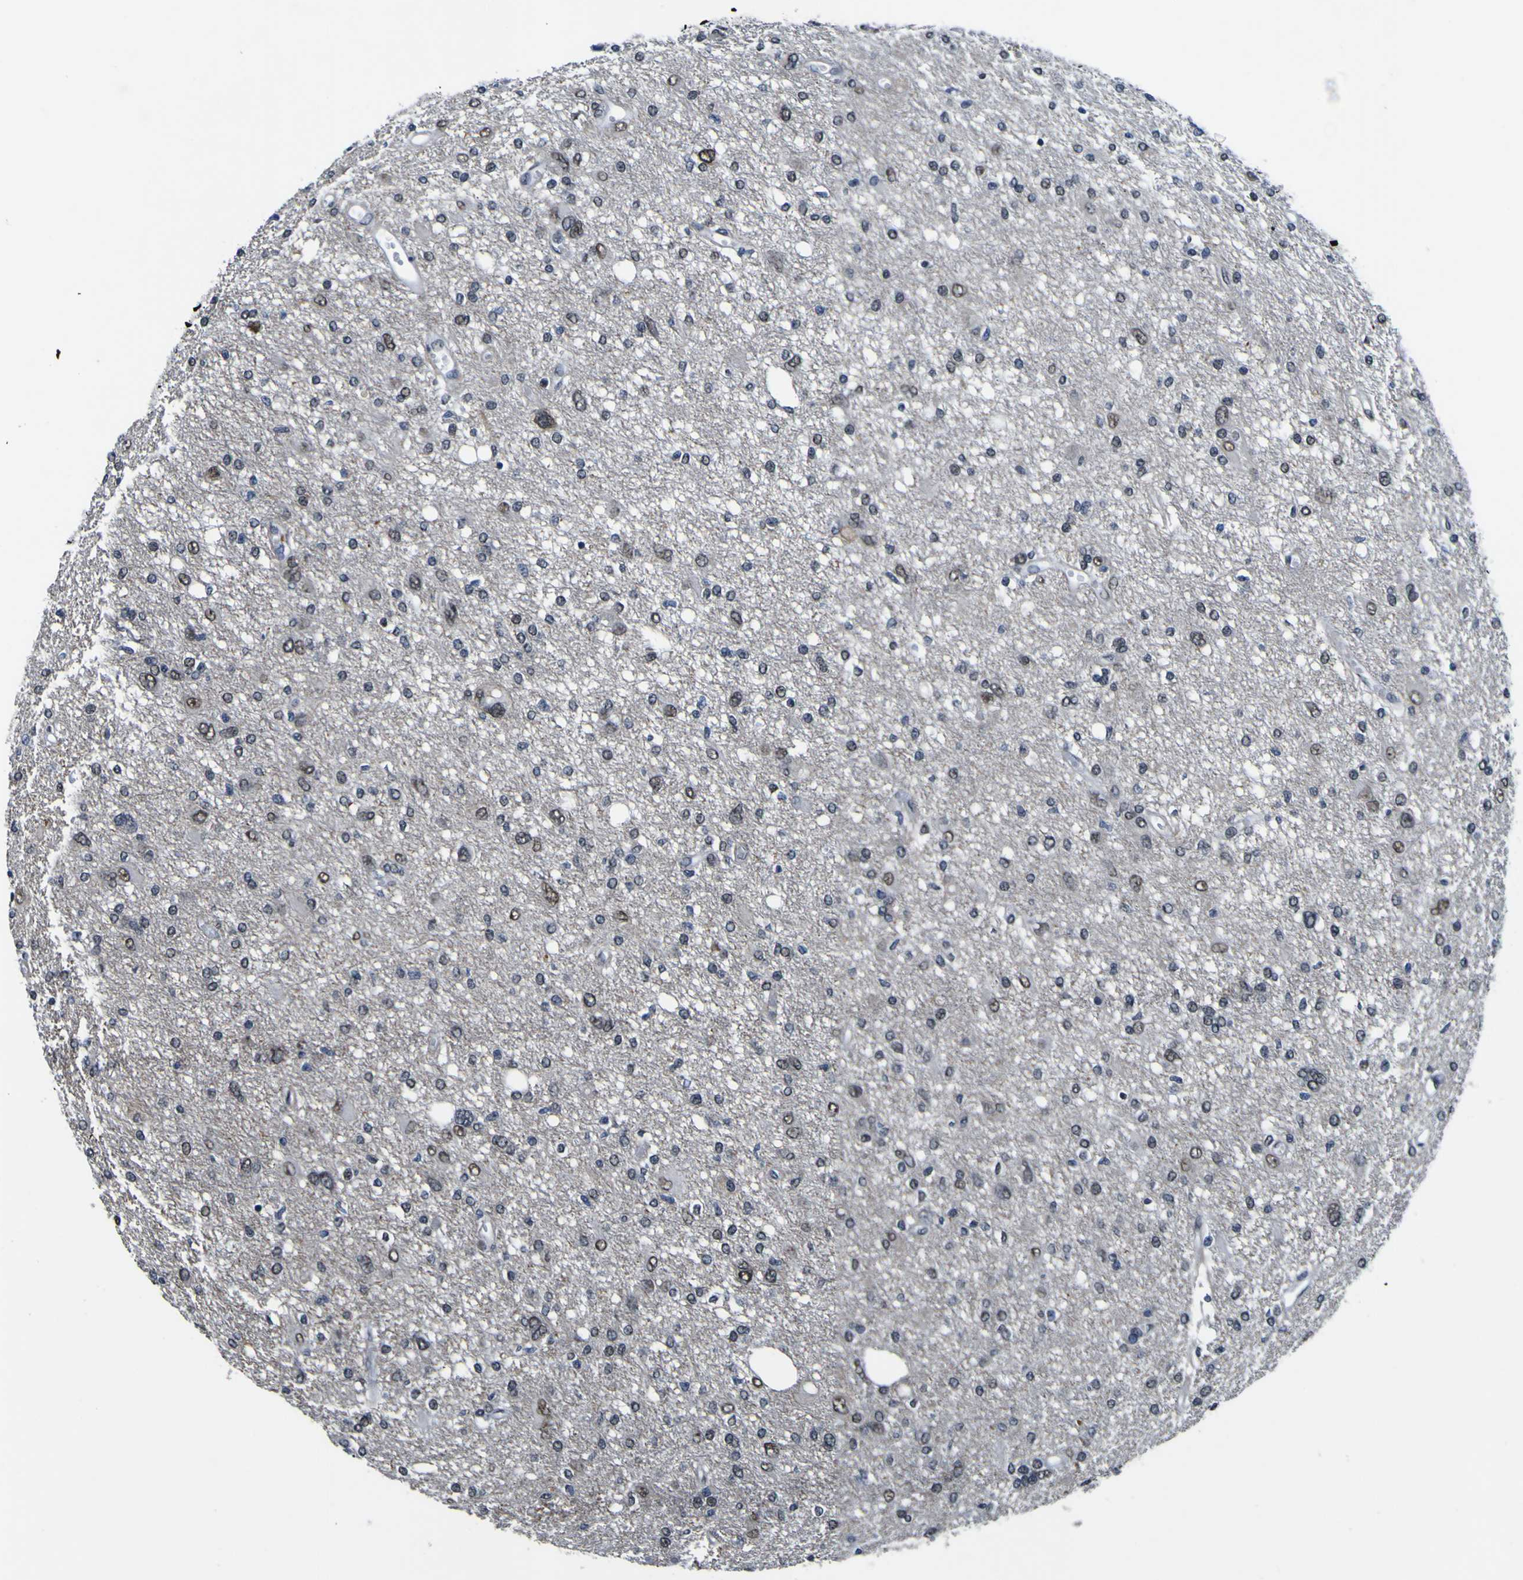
{"staining": {"intensity": "weak", "quantity": "<25%", "location": "nuclear"}, "tissue": "glioma", "cell_type": "Tumor cells", "image_type": "cancer", "snomed": [{"axis": "morphology", "description": "Glioma, malignant, High grade"}, {"axis": "topography", "description": "Brain"}], "caption": "Malignant high-grade glioma was stained to show a protein in brown. There is no significant staining in tumor cells.", "gene": "CUL4B", "patient": {"sex": "female", "age": 59}}